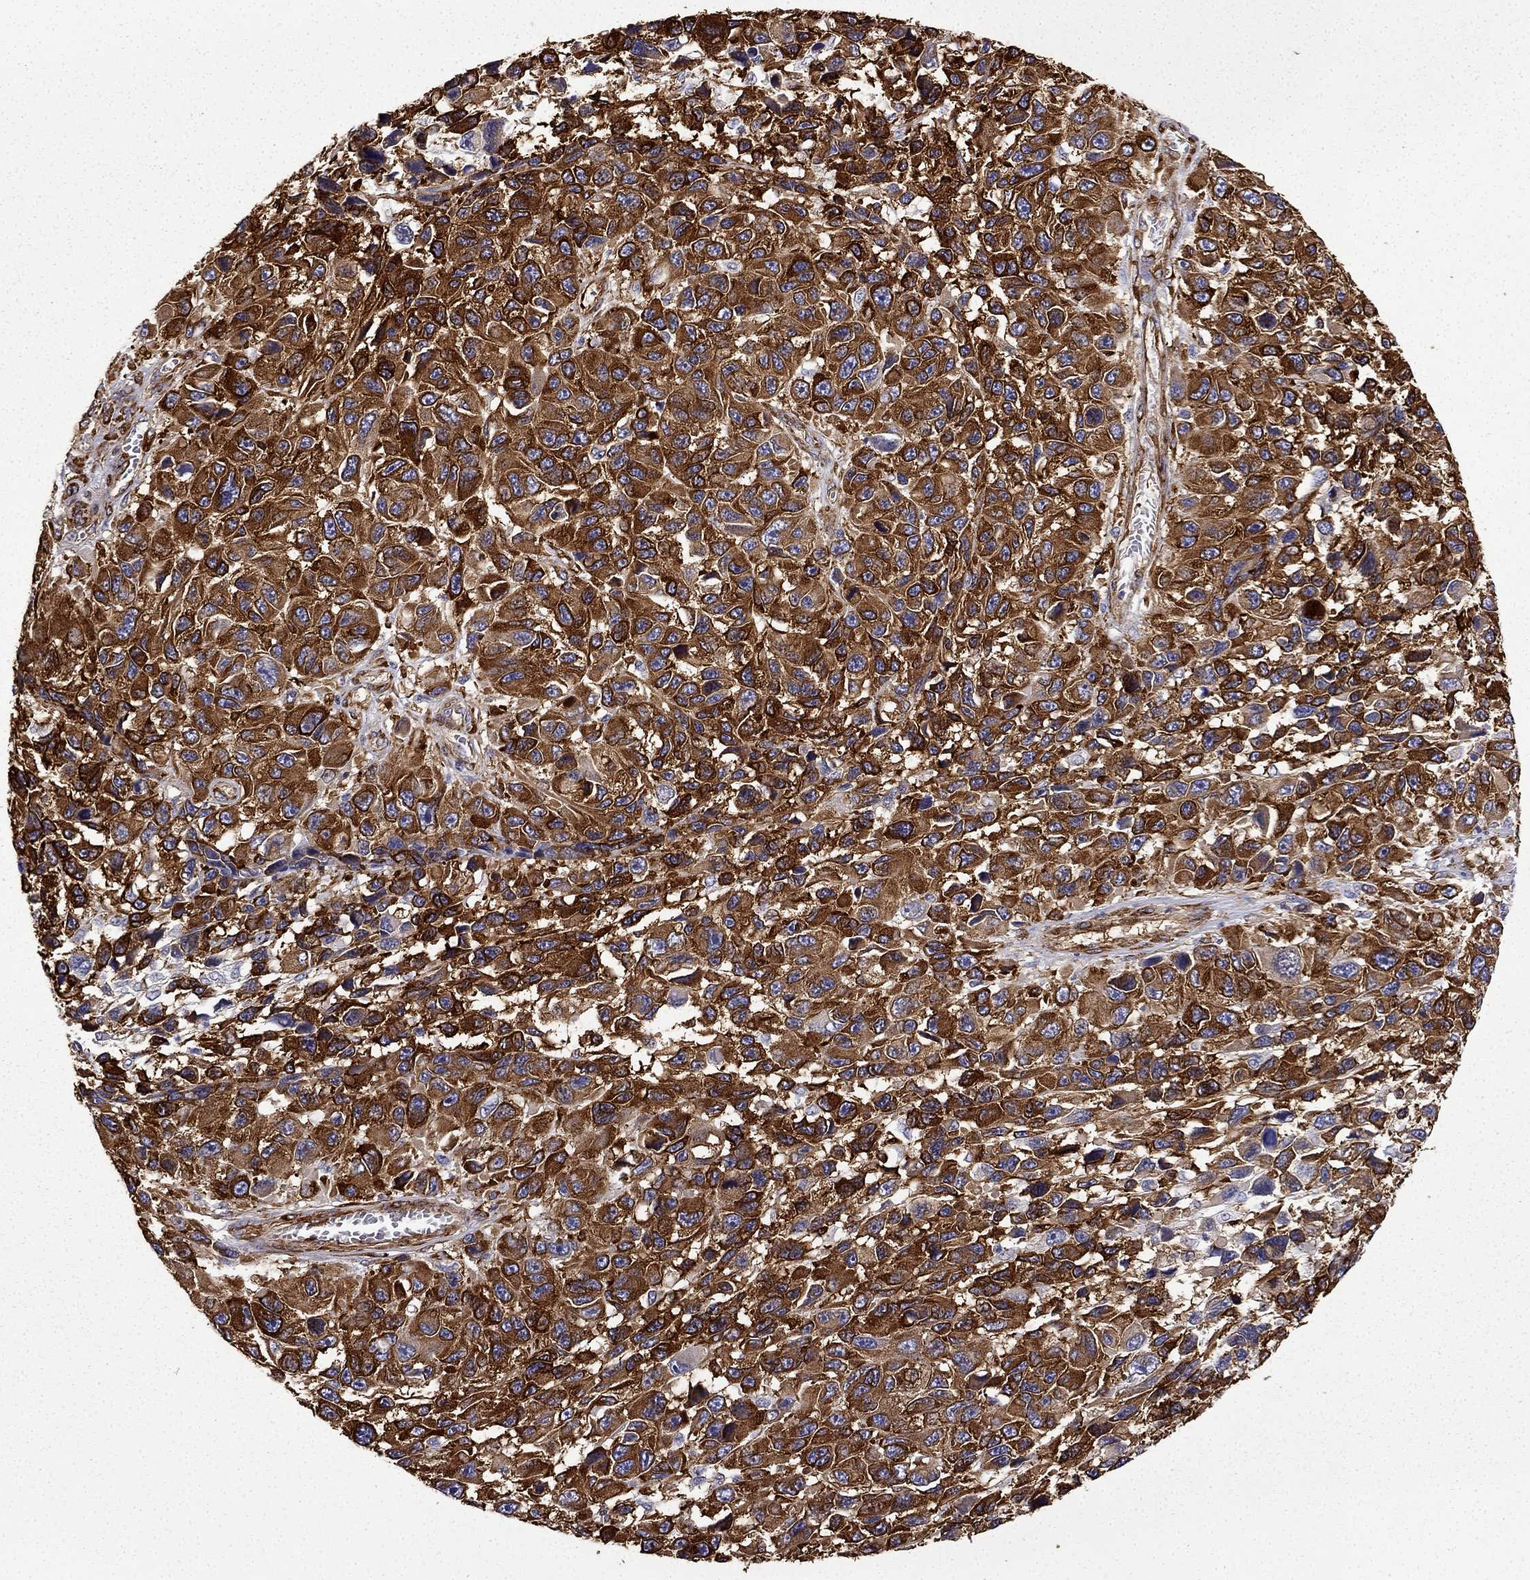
{"staining": {"intensity": "strong", "quantity": ">75%", "location": "cytoplasmic/membranous"}, "tissue": "melanoma", "cell_type": "Tumor cells", "image_type": "cancer", "snomed": [{"axis": "morphology", "description": "Malignant melanoma, NOS"}, {"axis": "topography", "description": "Skin"}], "caption": "Protein staining reveals strong cytoplasmic/membranous expression in approximately >75% of tumor cells in melanoma.", "gene": "MAP4", "patient": {"sex": "male", "age": 53}}